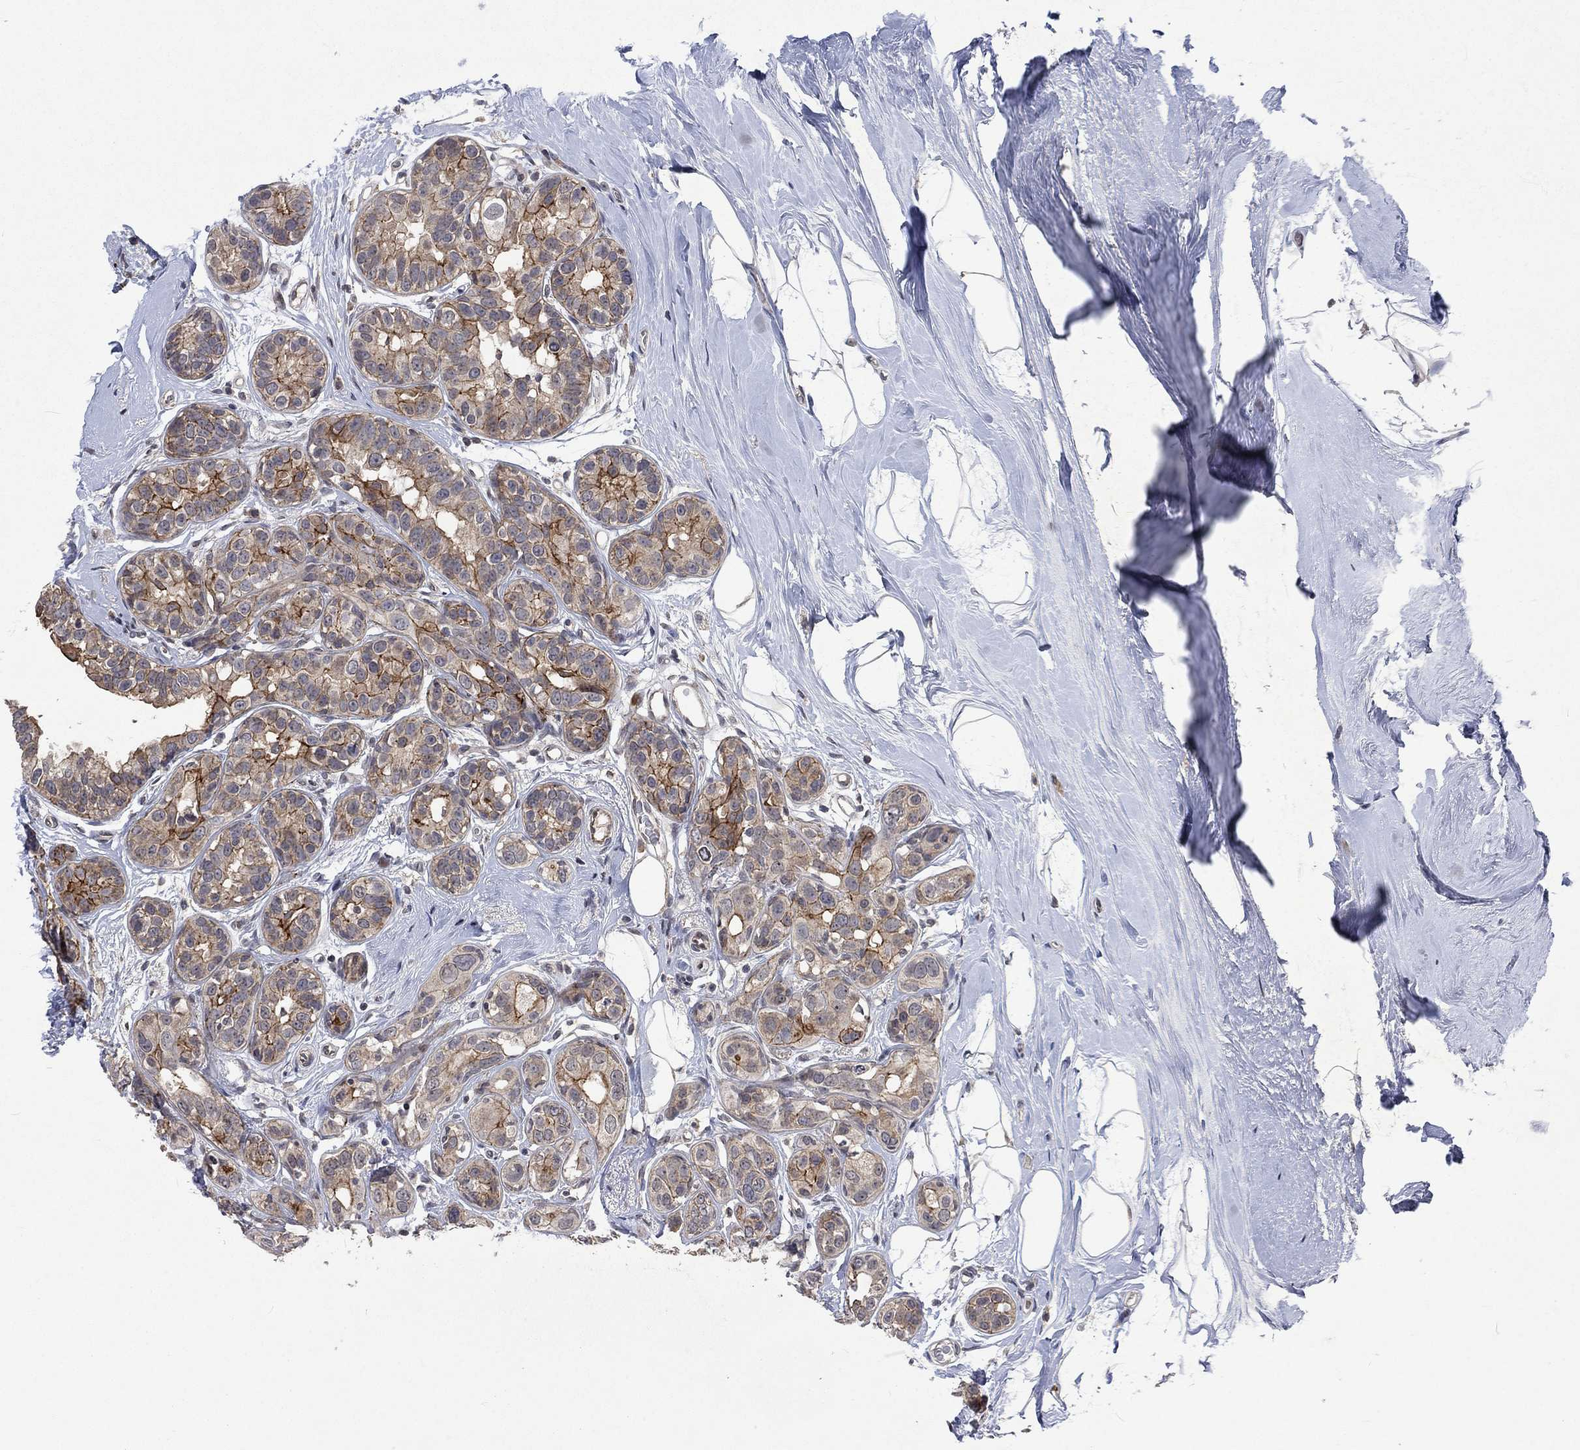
{"staining": {"intensity": "strong", "quantity": "25%-75%", "location": "cytoplasmic/membranous"}, "tissue": "breast cancer", "cell_type": "Tumor cells", "image_type": "cancer", "snomed": [{"axis": "morphology", "description": "Duct carcinoma"}, {"axis": "topography", "description": "Breast"}], "caption": "Strong cytoplasmic/membranous staining for a protein is identified in about 25%-75% of tumor cells of breast invasive ductal carcinoma using immunohistochemistry (IHC).", "gene": "PPP1R9A", "patient": {"sex": "female", "age": 55}}